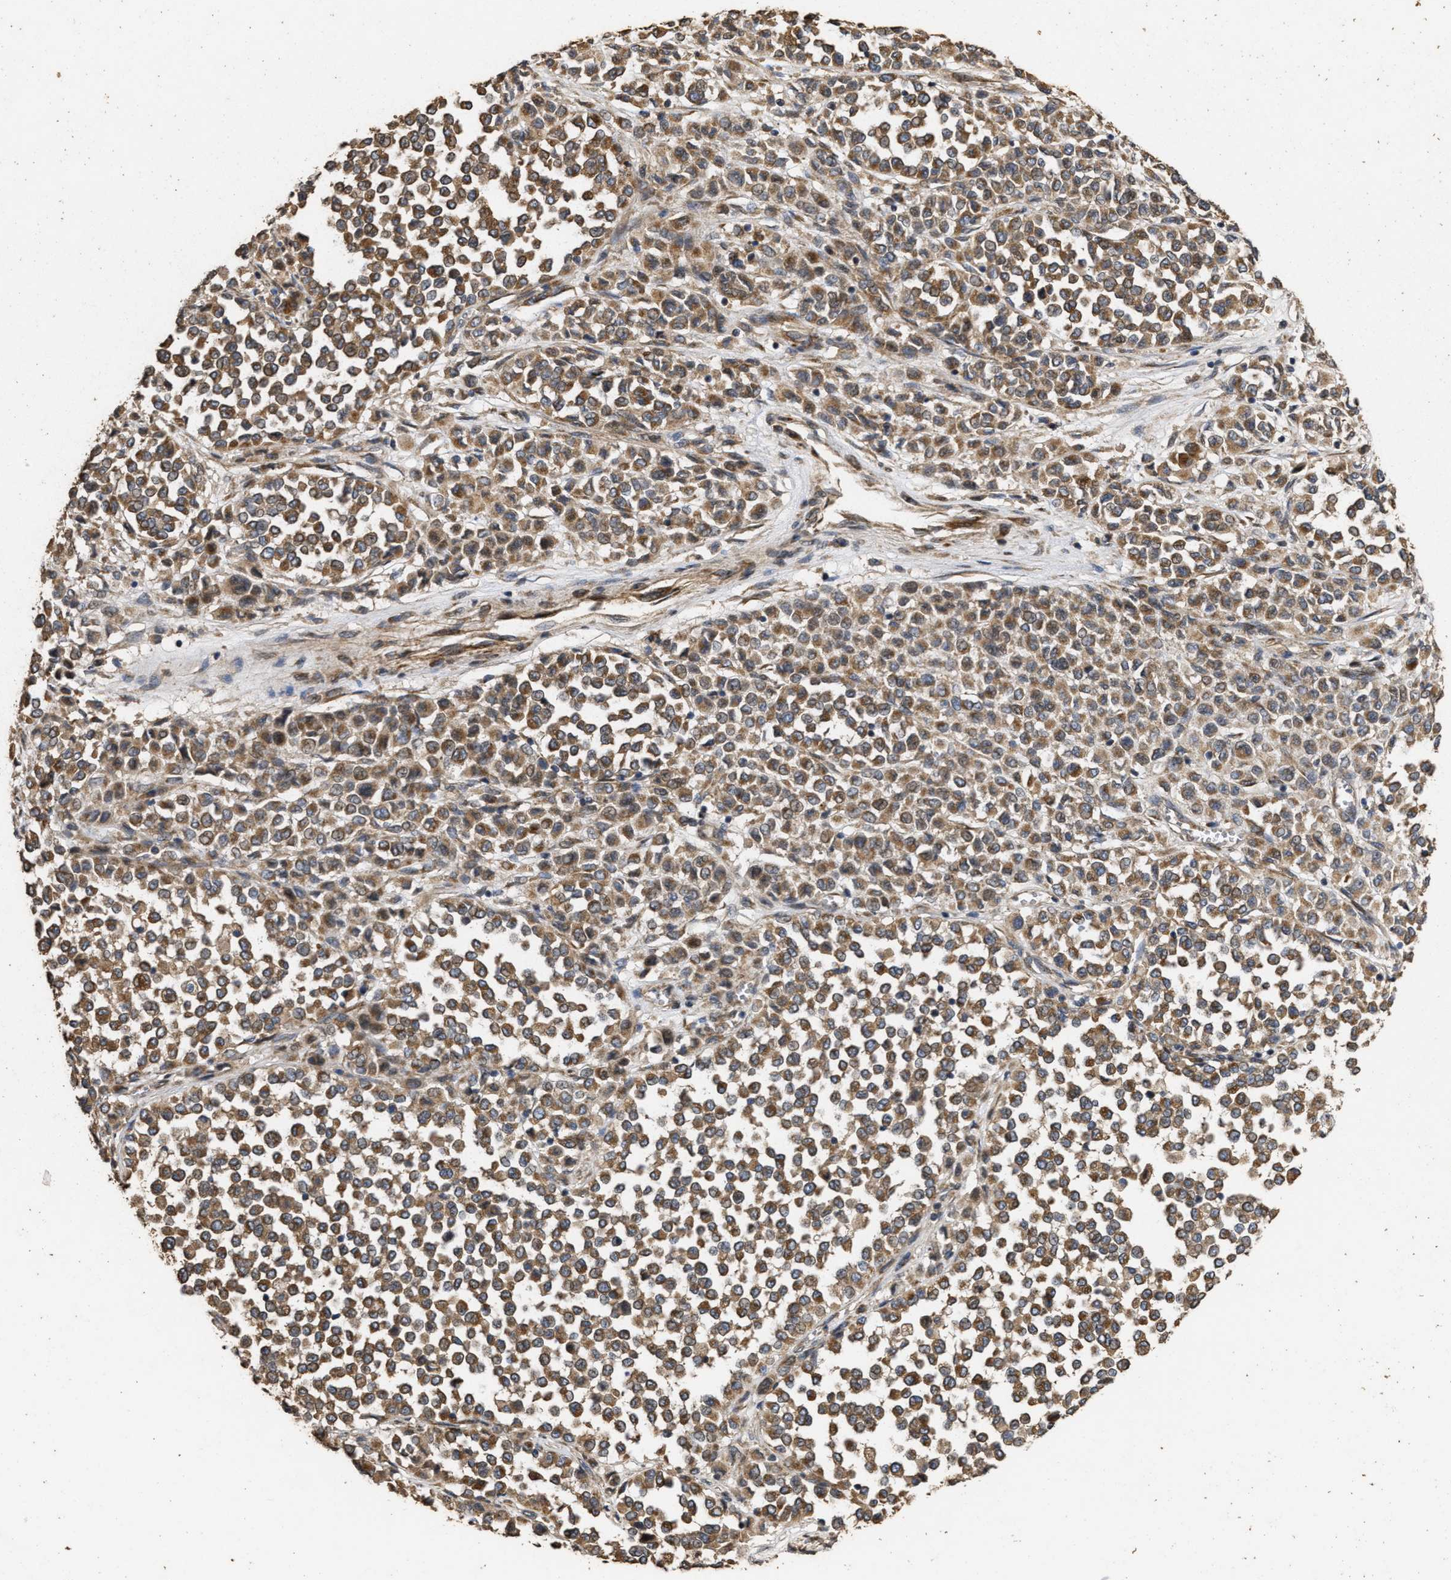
{"staining": {"intensity": "moderate", "quantity": ">75%", "location": "cytoplasmic/membranous"}, "tissue": "melanoma", "cell_type": "Tumor cells", "image_type": "cancer", "snomed": [{"axis": "morphology", "description": "Malignant melanoma, Metastatic site"}, {"axis": "topography", "description": "Pancreas"}], "caption": "High-power microscopy captured an IHC image of melanoma, revealing moderate cytoplasmic/membranous positivity in about >75% of tumor cells.", "gene": "NAV1", "patient": {"sex": "female", "age": 30}}